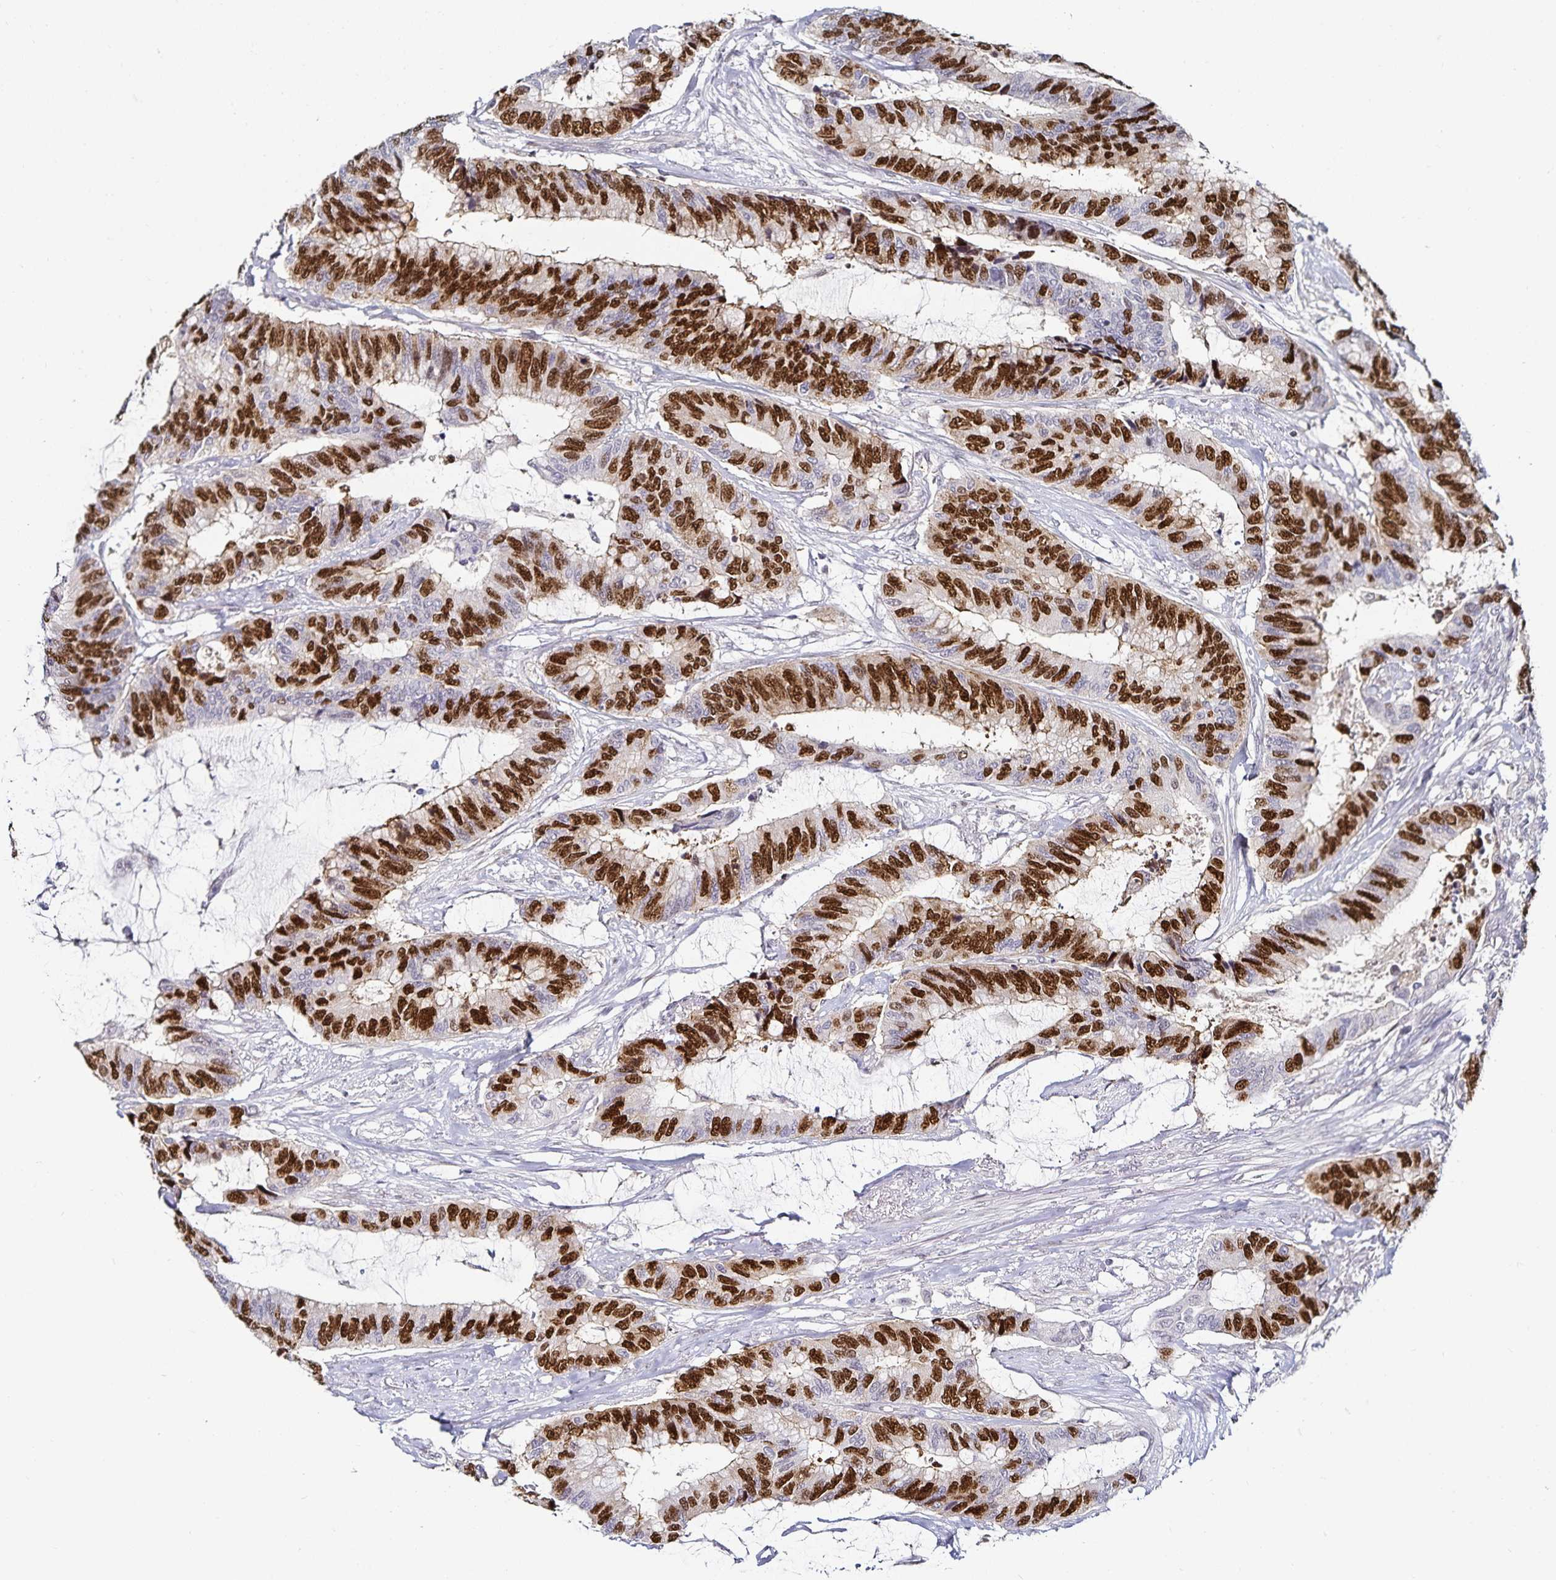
{"staining": {"intensity": "strong", "quantity": "25%-75%", "location": "nuclear"}, "tissue": "colorectal cancer", "cell_type": "Tumor cells", "image_type": "cancer", "snomed": [{"axis": "morphology", "description": "Adenocarcinoma, NOS"}, {"axis": "topography", "description": "Rectum"}], "caption": "Protein expression by immunohistochemistry reveals strong nuclear staining in about 25%-75% of tumor cells in colorectal adenocarcinoma. (DAB IHC, brown staining for protein, blue staining for nuclei).", "gene": "ANLN", "patient": {"sex": "female", "age": 59}}